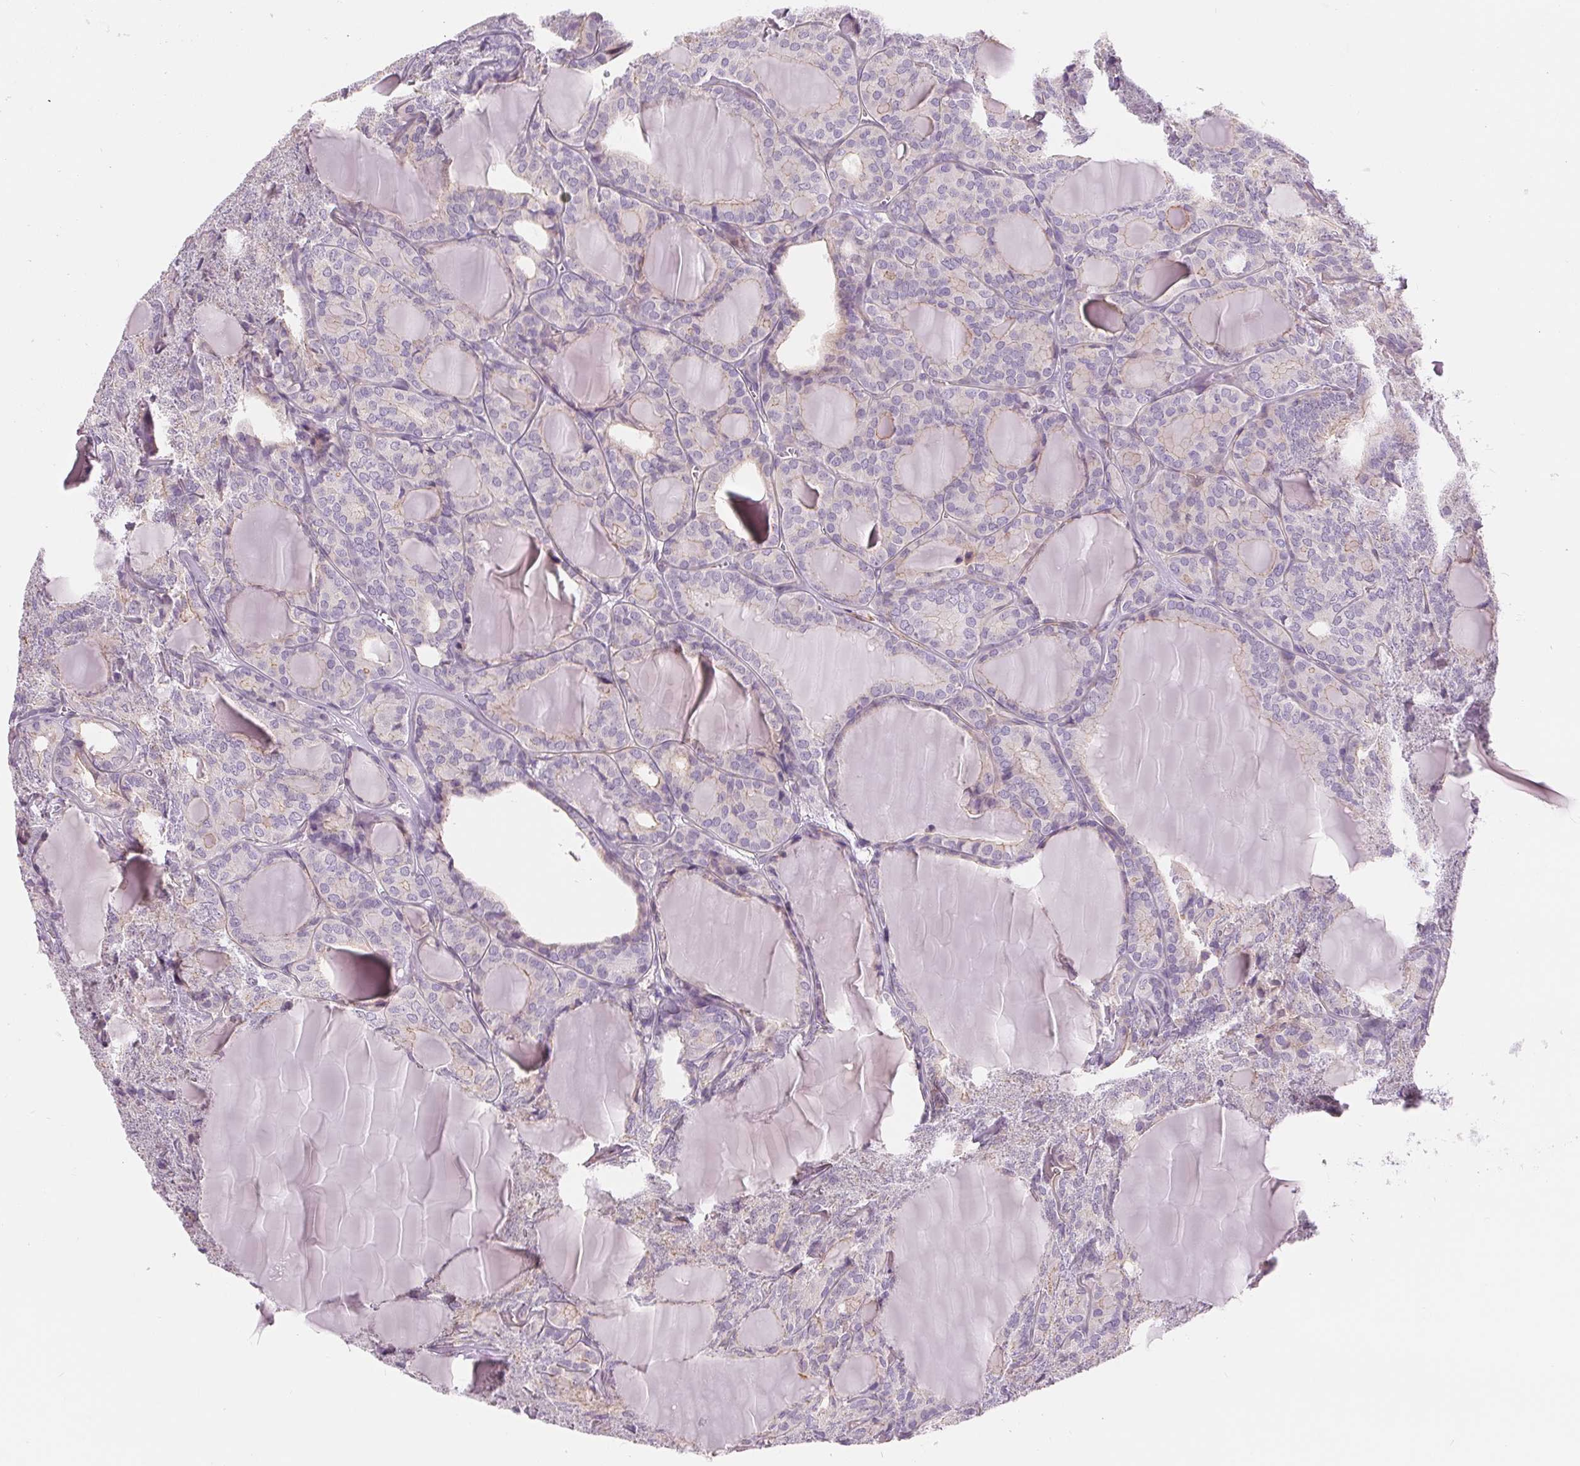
{"staining": {"intensity": "negative", "quantity": "none", "location": "none"}, "tissue": "thyroid cancer", "cell_type": "Tumor cells", "image_type": "cancer", "snomed": [{"axis": "morphology", "description": "Follicular adenoma carcinoma, NOS"}, {"axis": "topography", "description": "Thyroid gland"}], "caption": "High power microscopy image of an IHC micrograph of follicular adenoma carcinoma (thyroid), revealing no significant positivity in tumor cells.", "gene": "DIXDC1", "patient": {"sex": "male", "age": 74}}